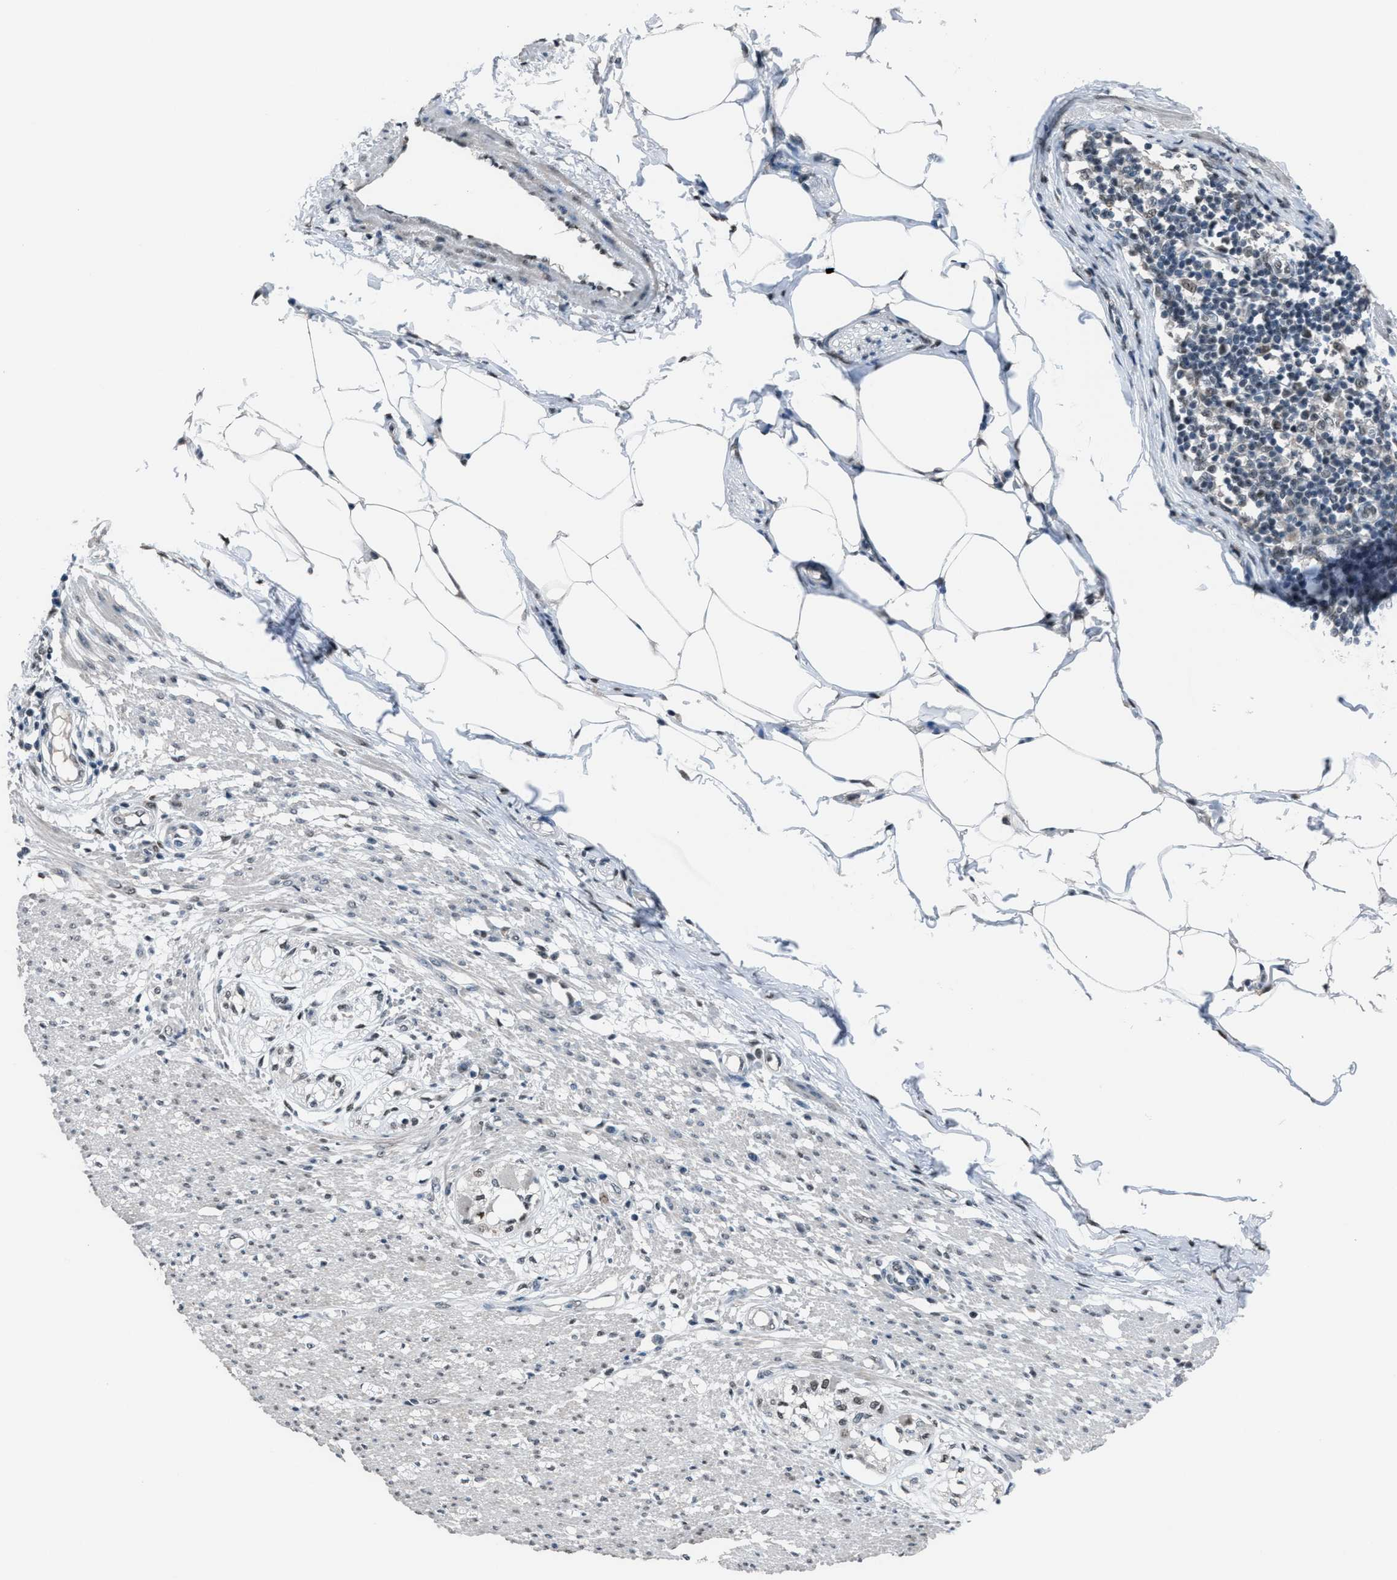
{"staining": {"intensity": "weak", "quantity": "25%-75%", "location": "cytoplasmic/membranous"}, "tissue": "smooth muscle", "cell_type": "Smooth muscle cells", "image_type": "normal", "snomed": [{"axis": "morphology", "description": "Normal tissue, NOS"}, {"axis": "morphology", "description": "Adenocarcinoma, NOS"}, {"axis": "topography", "description": "Colon"}, {"axis": "topography", "description": "Peripheral nerve tissue"}], "caption": "DAB immunohistochemical staining of benign human smooth muscle demonstrates weak cytoplasmic/membranous protein expression in about 25%-75% of smooth muscle cells. The staining is performed using DAB (3,3'-diaminobenzidine) brown chromogen to label protein expression. The nuclei are counter-stained blue using hematoxylin.", "gene": "ZNF276", "patient": {"sex": "male", "age": 14}}